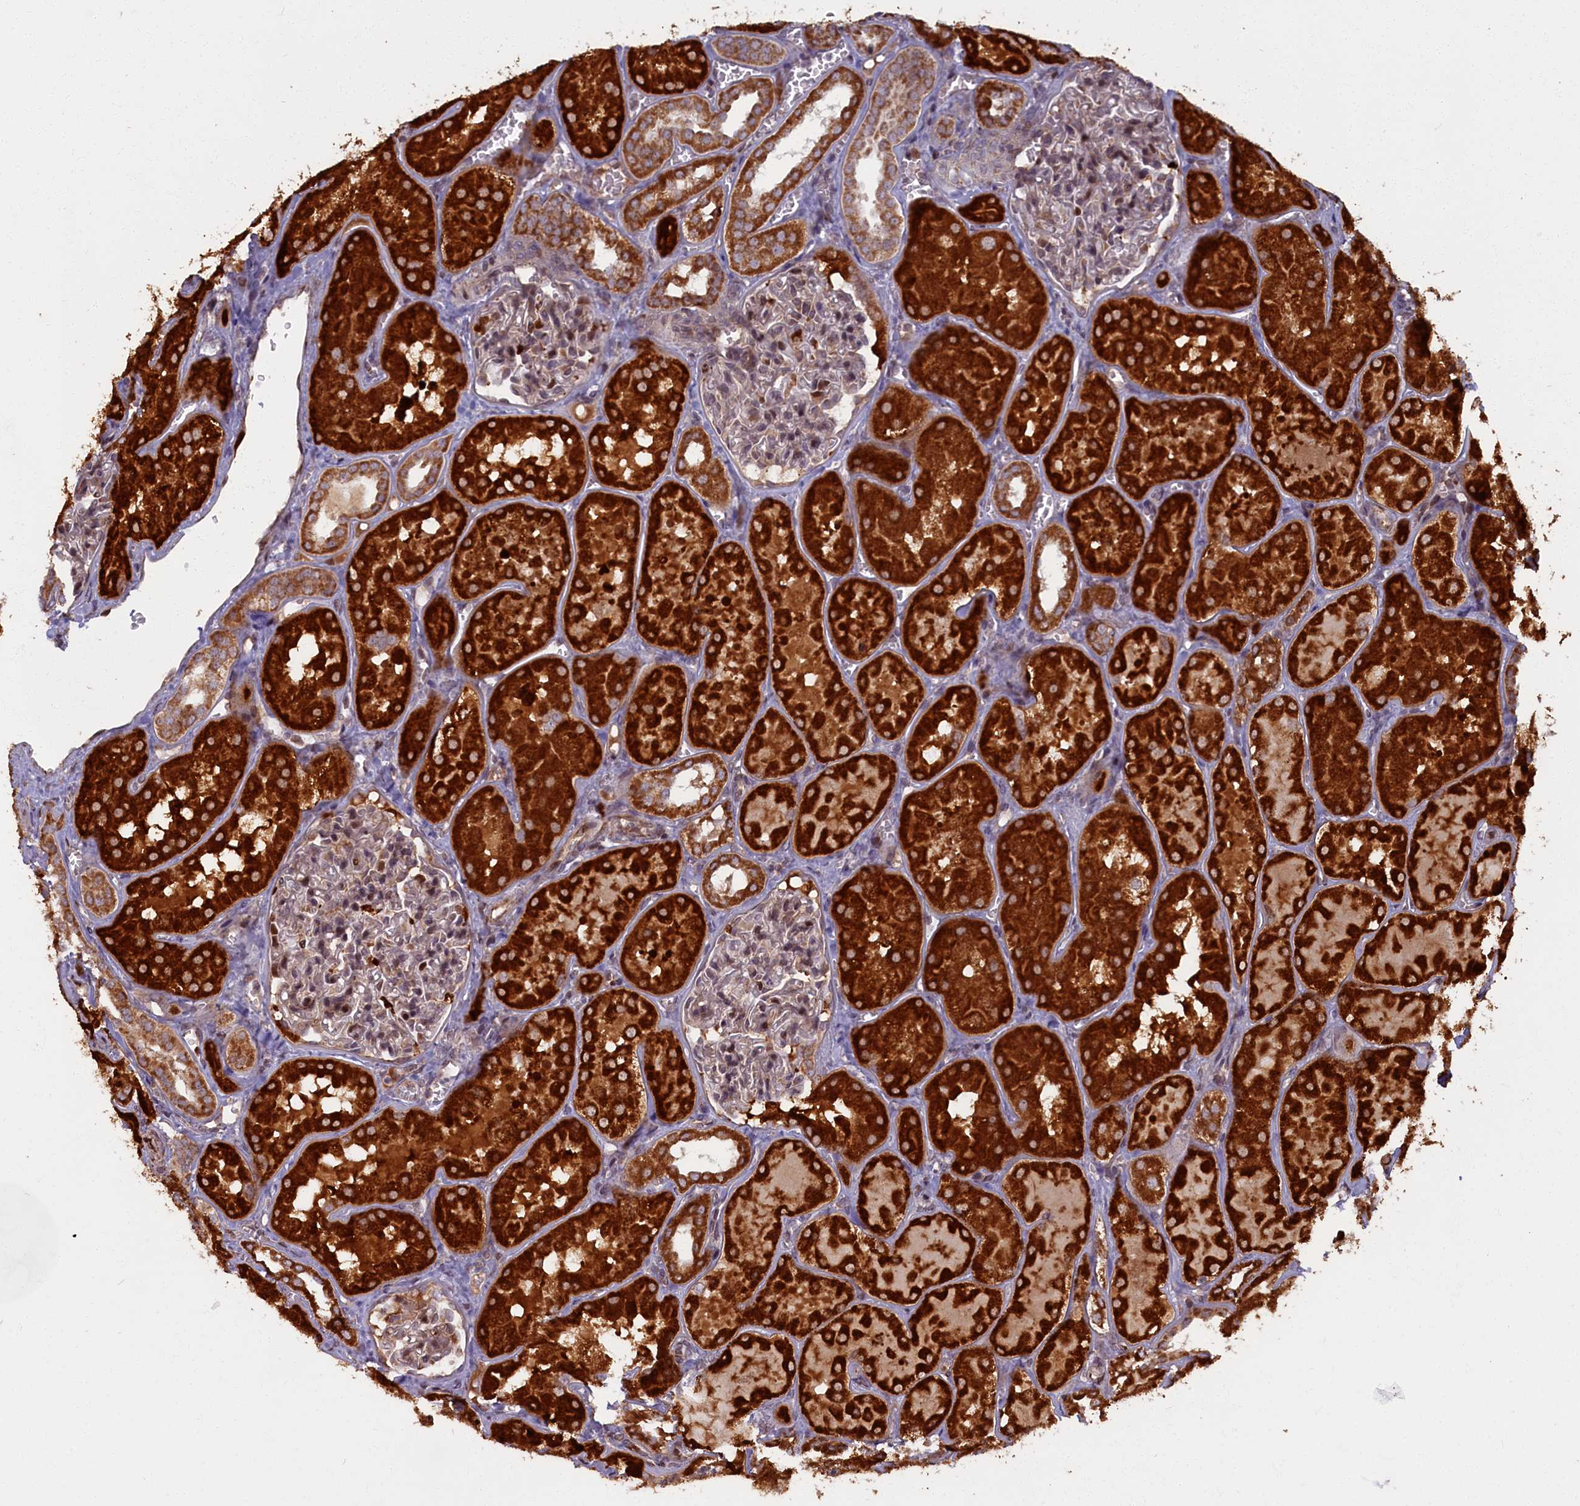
{"staining": {"intensity": "negative", "quantity": "none", "location": "none"}, "tissue": "kidney", "cell_type": "Cells in glomeruli", "image_type": "normal", "snomed": [{"axis": "morphology", "description": "Normal tissue, NOS"}, {"axis": "topography", "description": "Kidney"}, {"axis": "topography", "description": "Urinary bladder"}], "caption": "Immunohistochemistry (IHC) of unremarkable kidney exhibits no positivity in cells in glomeruli. (DAB (3,3'-diaminobenzidine) immunohistochemistry with hematoxylin counter stain).", "gene": "PLA2G10", "patient": {"sex": "male", "age": 16}}